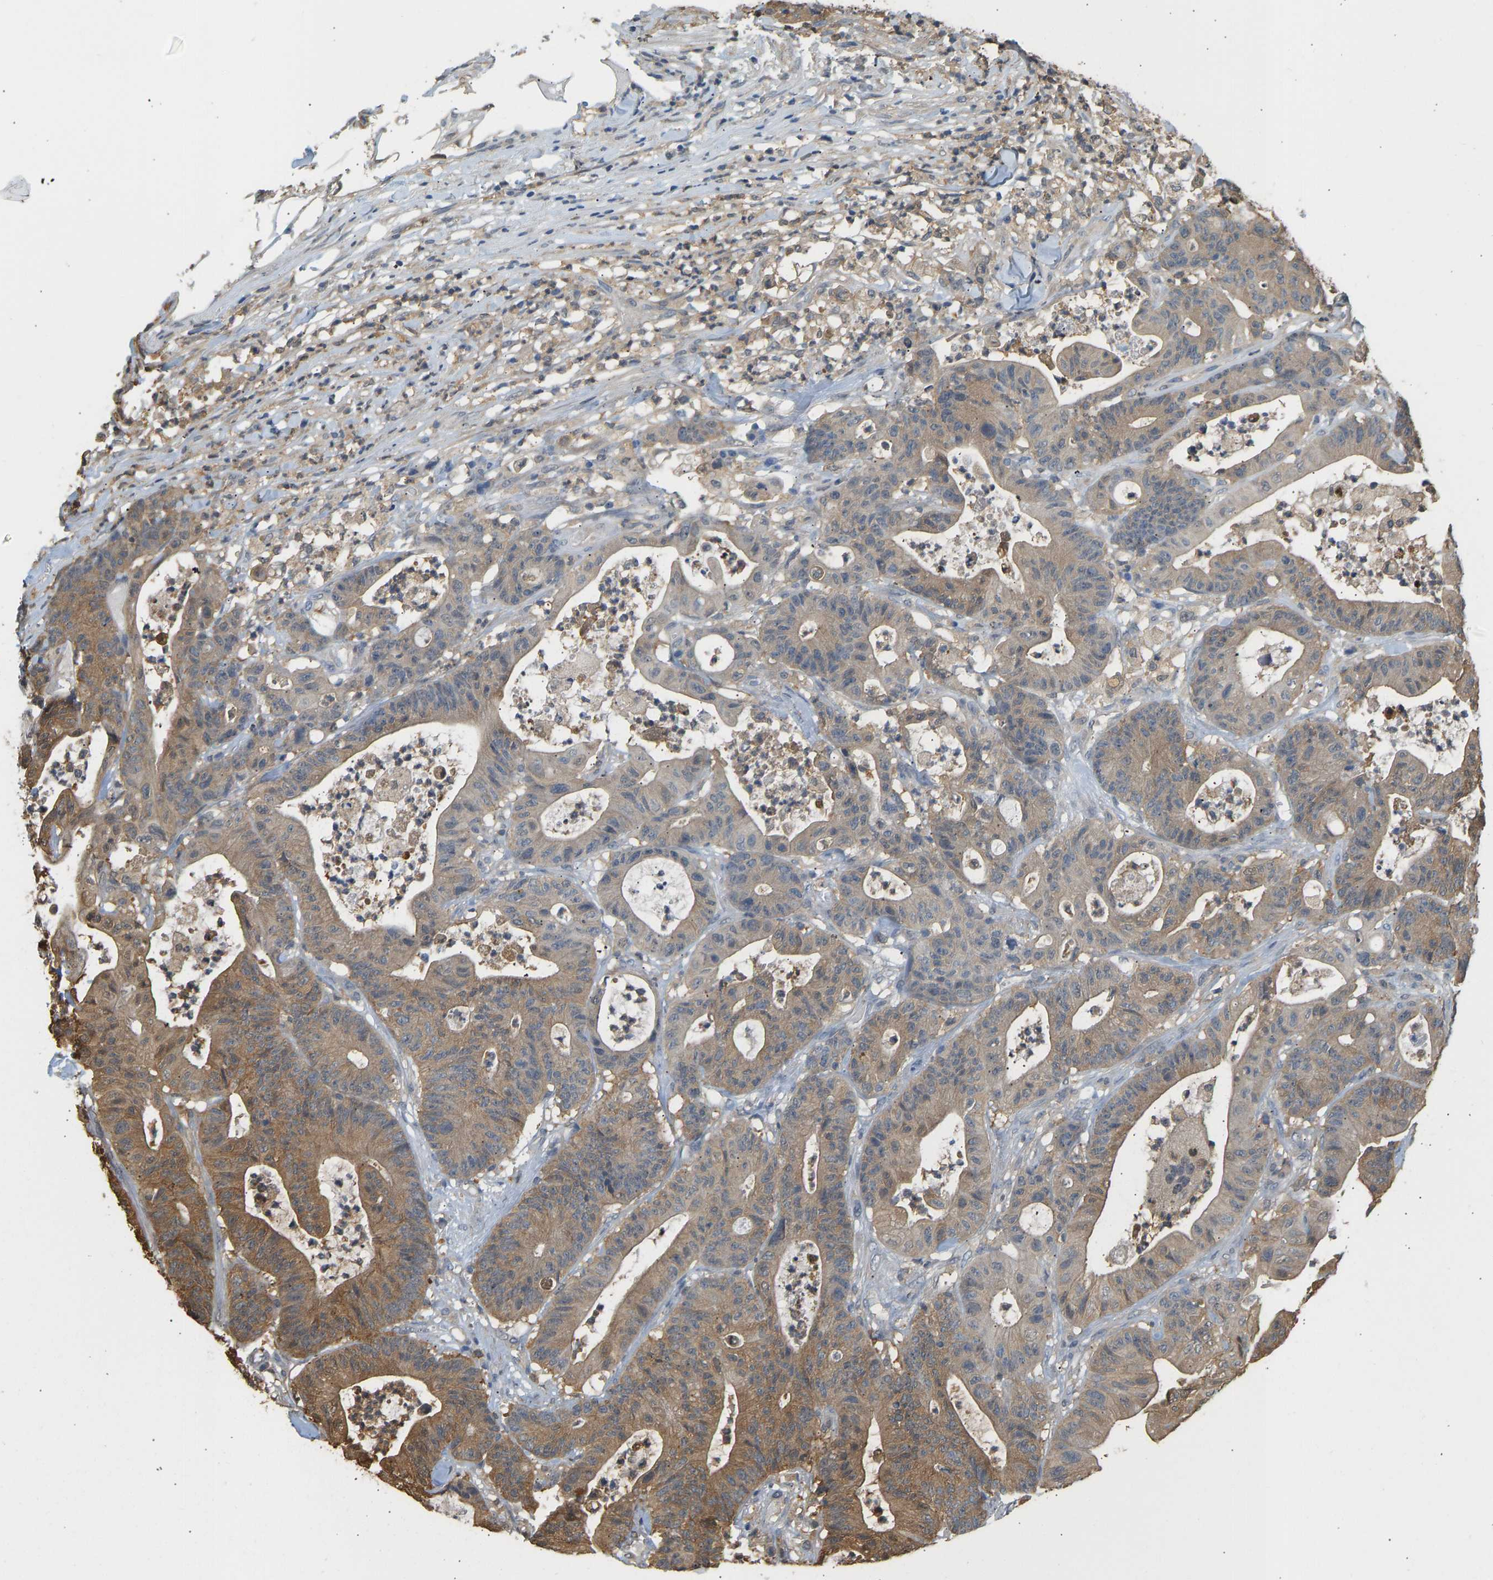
{"staining": {"intensity": "moderate", "quantity": ">75%", "location": "cytoplasmic/membranous"}, "tissue": "colorectal cancer", "cell_type": "Tumor cells", "image_type": "cancer", "snomed": [{"axis": "morphology", "description": "Adenocarcinoma, NOS"}, {"axis": "topography", "description": "Colon"}], "caption": "There is medium levels of moderate cytoplasmic/membranous staining in tumor cells of colorectal adenocarcinoma, as demonstrated by immunohistochemical staining (brown color).", "gene": "ENO1", "patient": {"sex": "female", "age": 84}}